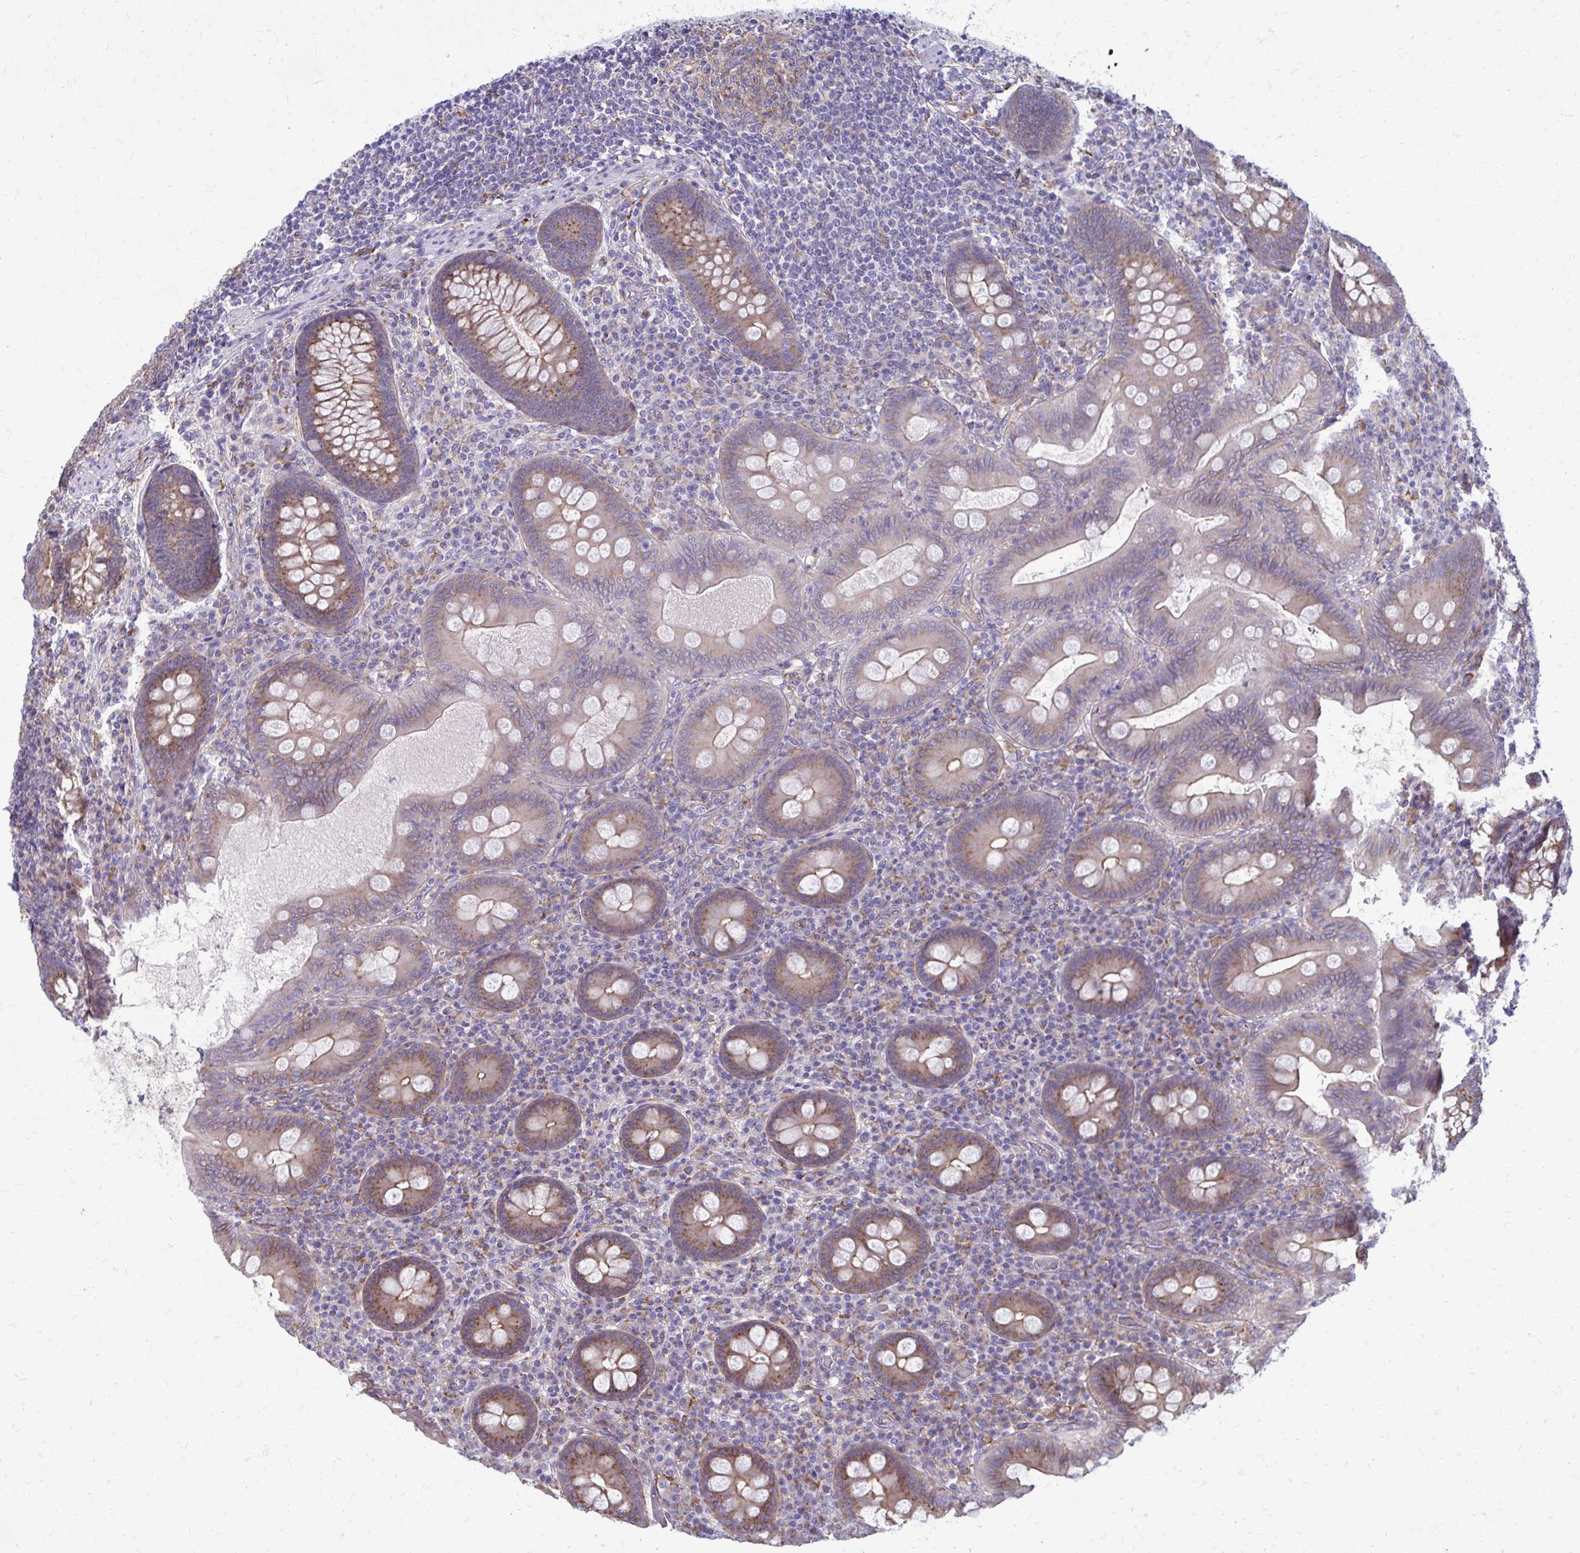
{"staining": {"intensity": "moderate", "quantity": "25%-75%", "location": "cytoplasmic/membranous"}, "tissue": "appendix", "cell_type": "Glandular cells", "image_type": "normal", "snomed": [{"axis": "morphology", "description": "Normal tissue, NOS"}, {"axis": "topography", "description": "Appendix"}], "caption": "Glandular cells reveal medium levels of moderate cytoplasmic/membranous positivity in about 25%-75% of cells in unremarkable appendix. (DAB (3,3'-diaminobenzidine) IHC with brightfield microscopy, high magnification).", "gene": "CLTA", "patient": {"sex": "male", "age": 71}}